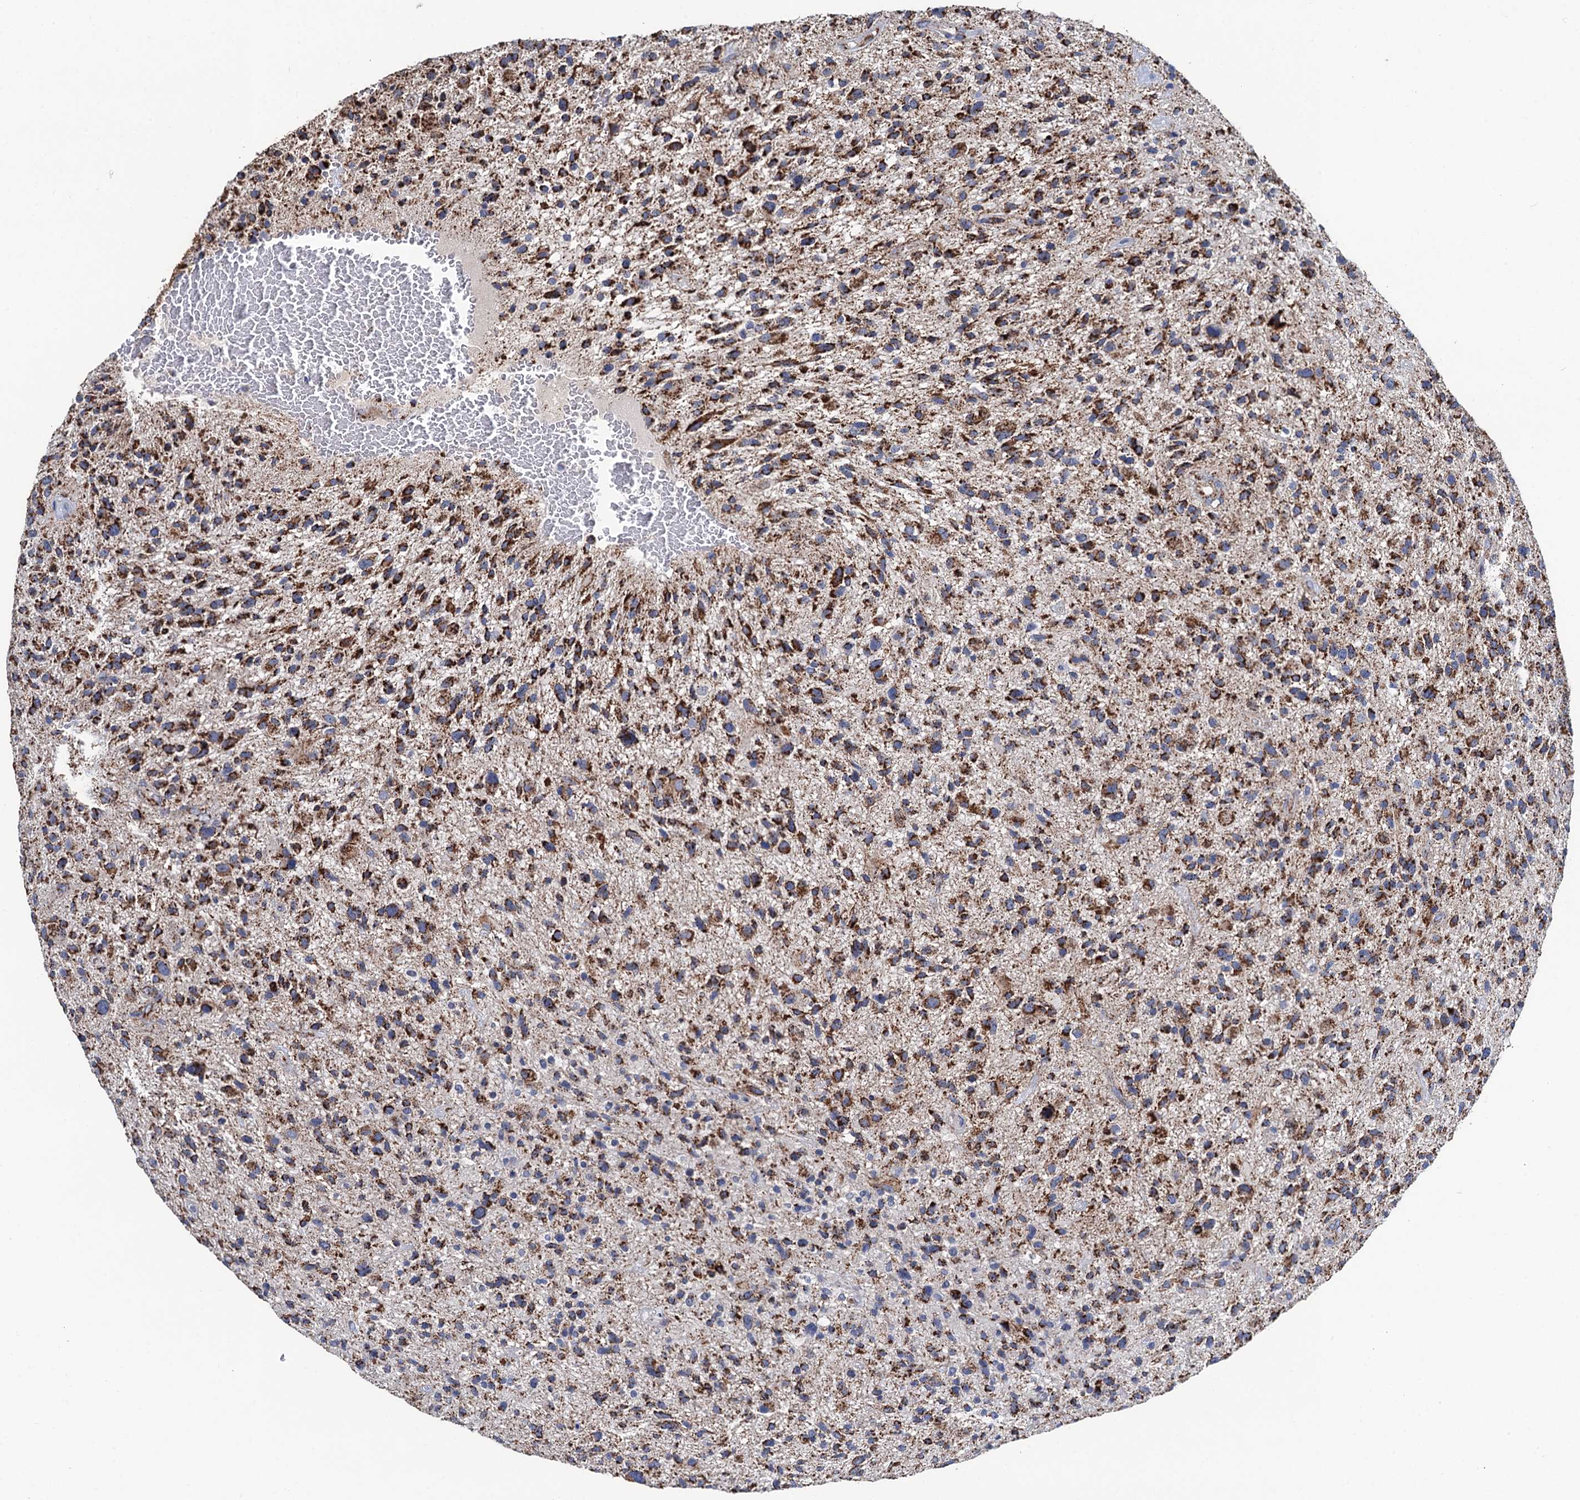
{"staining": {"intensity": "strong", "quantity": ">75%", "location": "cytoplasmic/membranous"}, "tissue": "glioma", "cell_type": "Tumor cells", "image_type": "cancer", "snomed": [{"axis": "morphology", "description": "Glioma, malignant, High grade"}, {"axis": "topography", "description": "Brain"}], "caption": "Protein expression analysis of human malignant glioma (high-grade) reveals strong cytoplasmic/membranous expression in approximately >75% of tumor cells.", "gene": "IVD", "patient": {"sex": "male", "age": 47}}